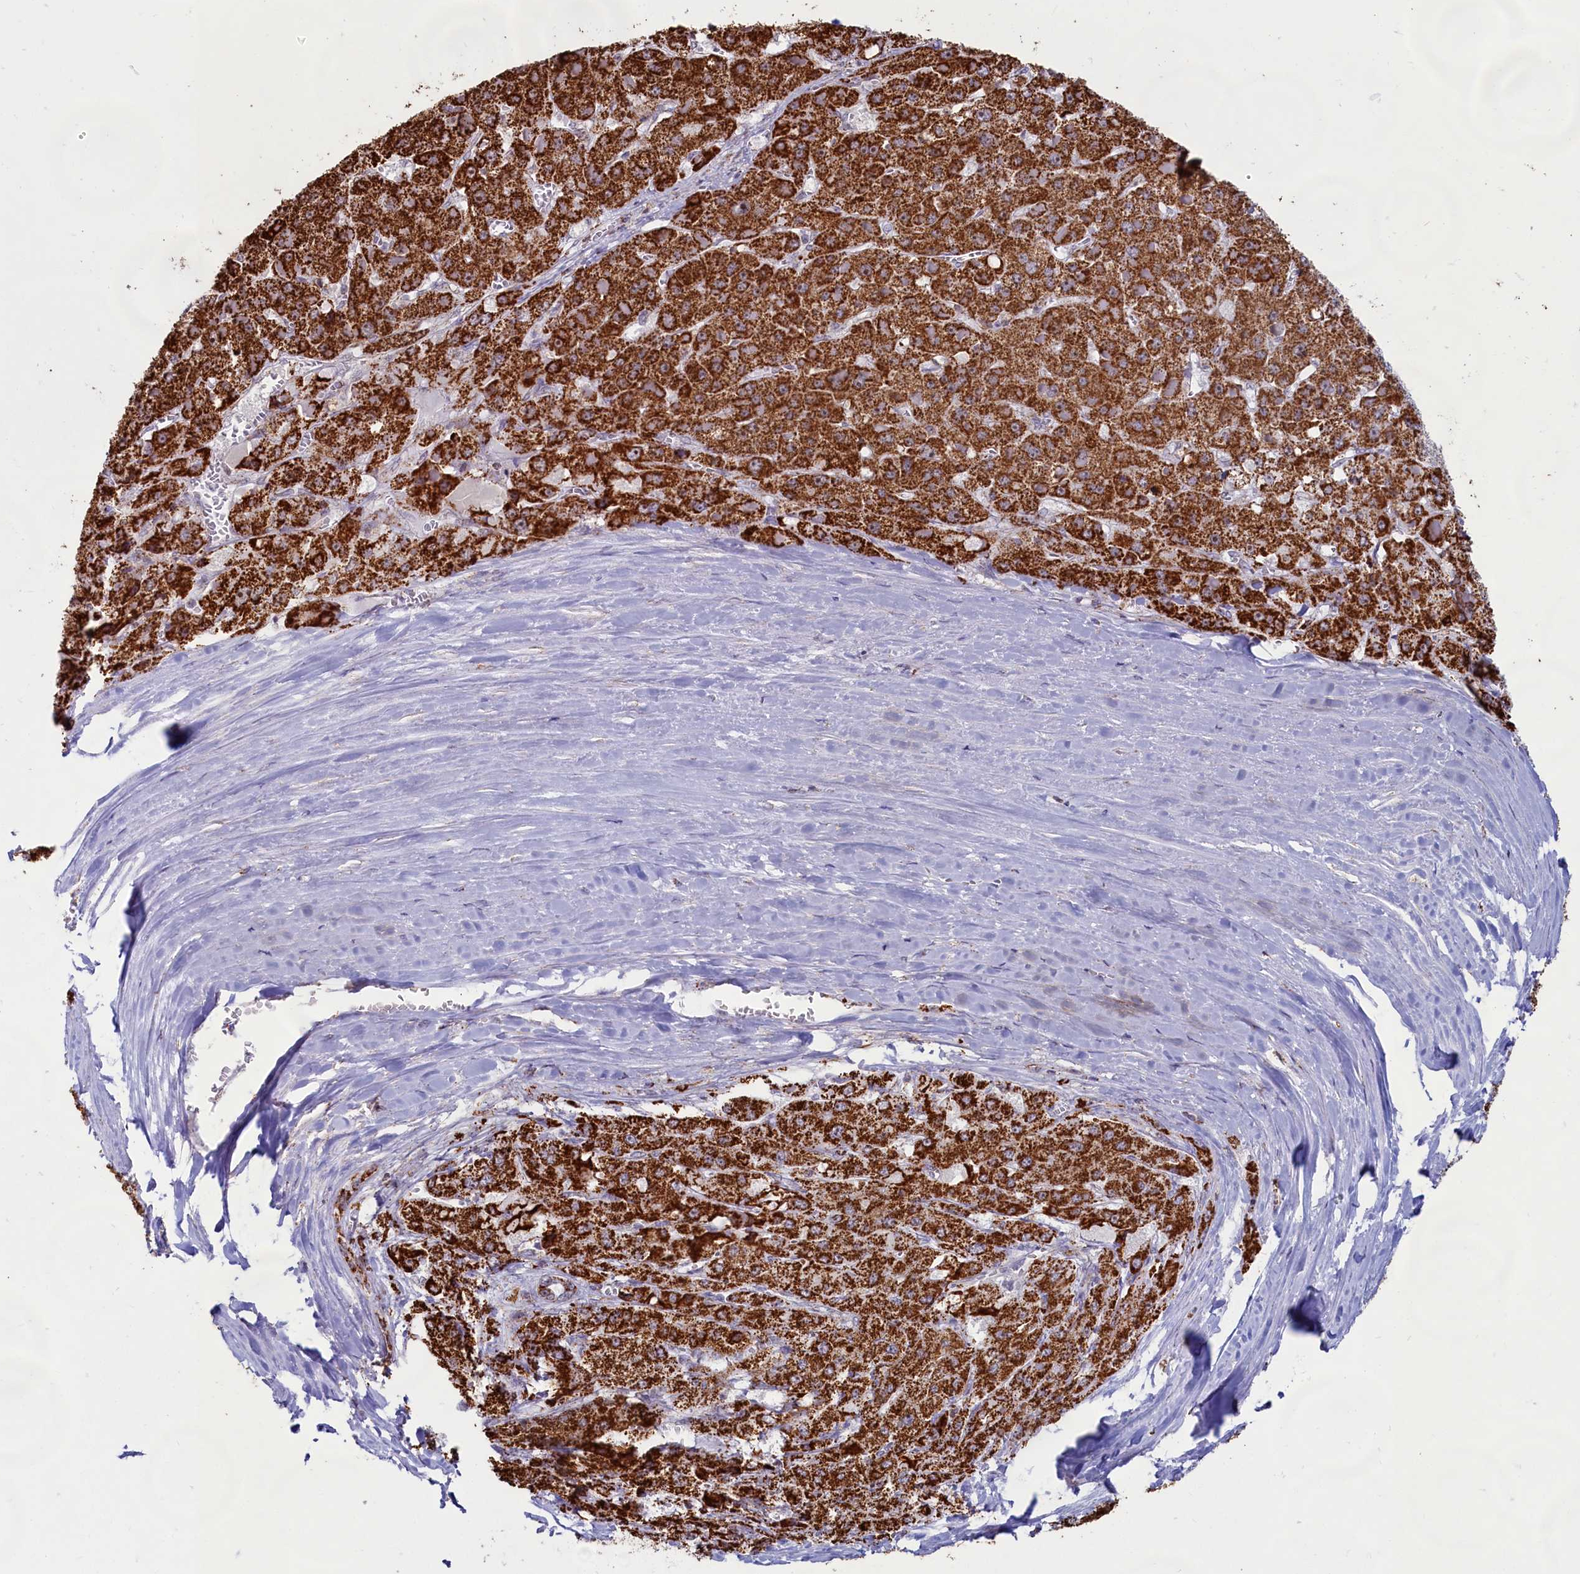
{"staining": {"intensity": "strong", "quantity": ">75%", "location": "cytoplasmic/membranous"}, "tissue": "liver cancer", "cell_type": "Tumor cells", "image_type": "cancer", "snomed": [{"axis": "morphology", "description": "Carcinoma, Hepatocellular, NOS"}, {"axis": "topography", "description": "Liver"}], "caption": "Immunohistochemical staining of human liver cancer (hepatocellular carcinoma) reveals high levels of strong cytoplasmic/membranous expression in approximately >75% of tumor cells.", "gene": "C1D", "patient": {"sex": "female", "age": 73}}